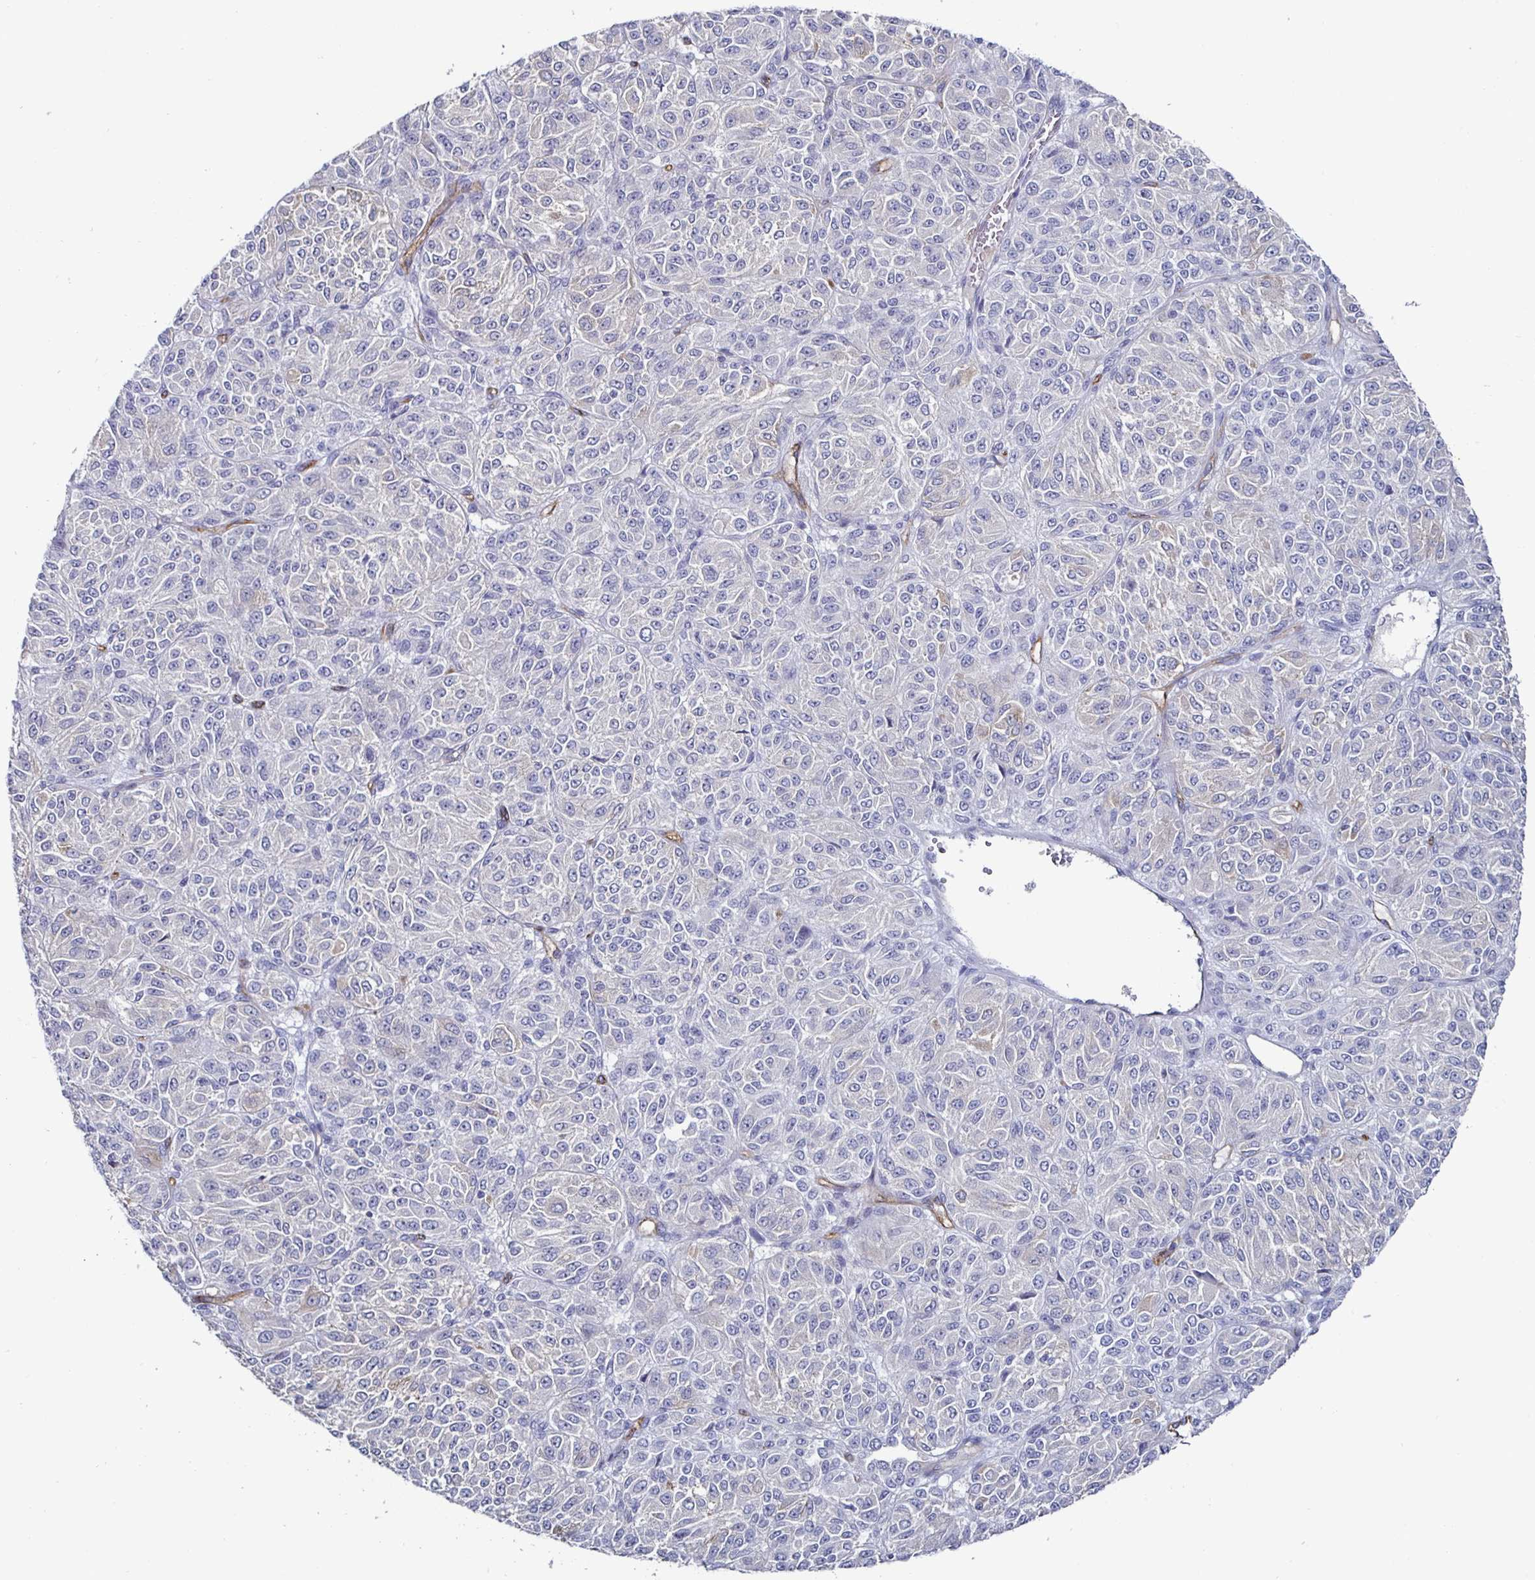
{"staining": {"intensity": "negative", "quantity": "none", "location": "none"}, "tissue": "melanoma", "cell_type": "Tumor cells", "image_type": "cancer", "snomed": [{"axis": "morphology", "description": "Malignant melanoma, Metastatic site"}, {"axis": "topography", "description": "Brain"}], "caption": "Immunohistochemical staining of human melanoma demonstrates no significant positivity in tumor cells.", "gene": "ACSBG2", "patient": {"sex": "female", "age": 56}}